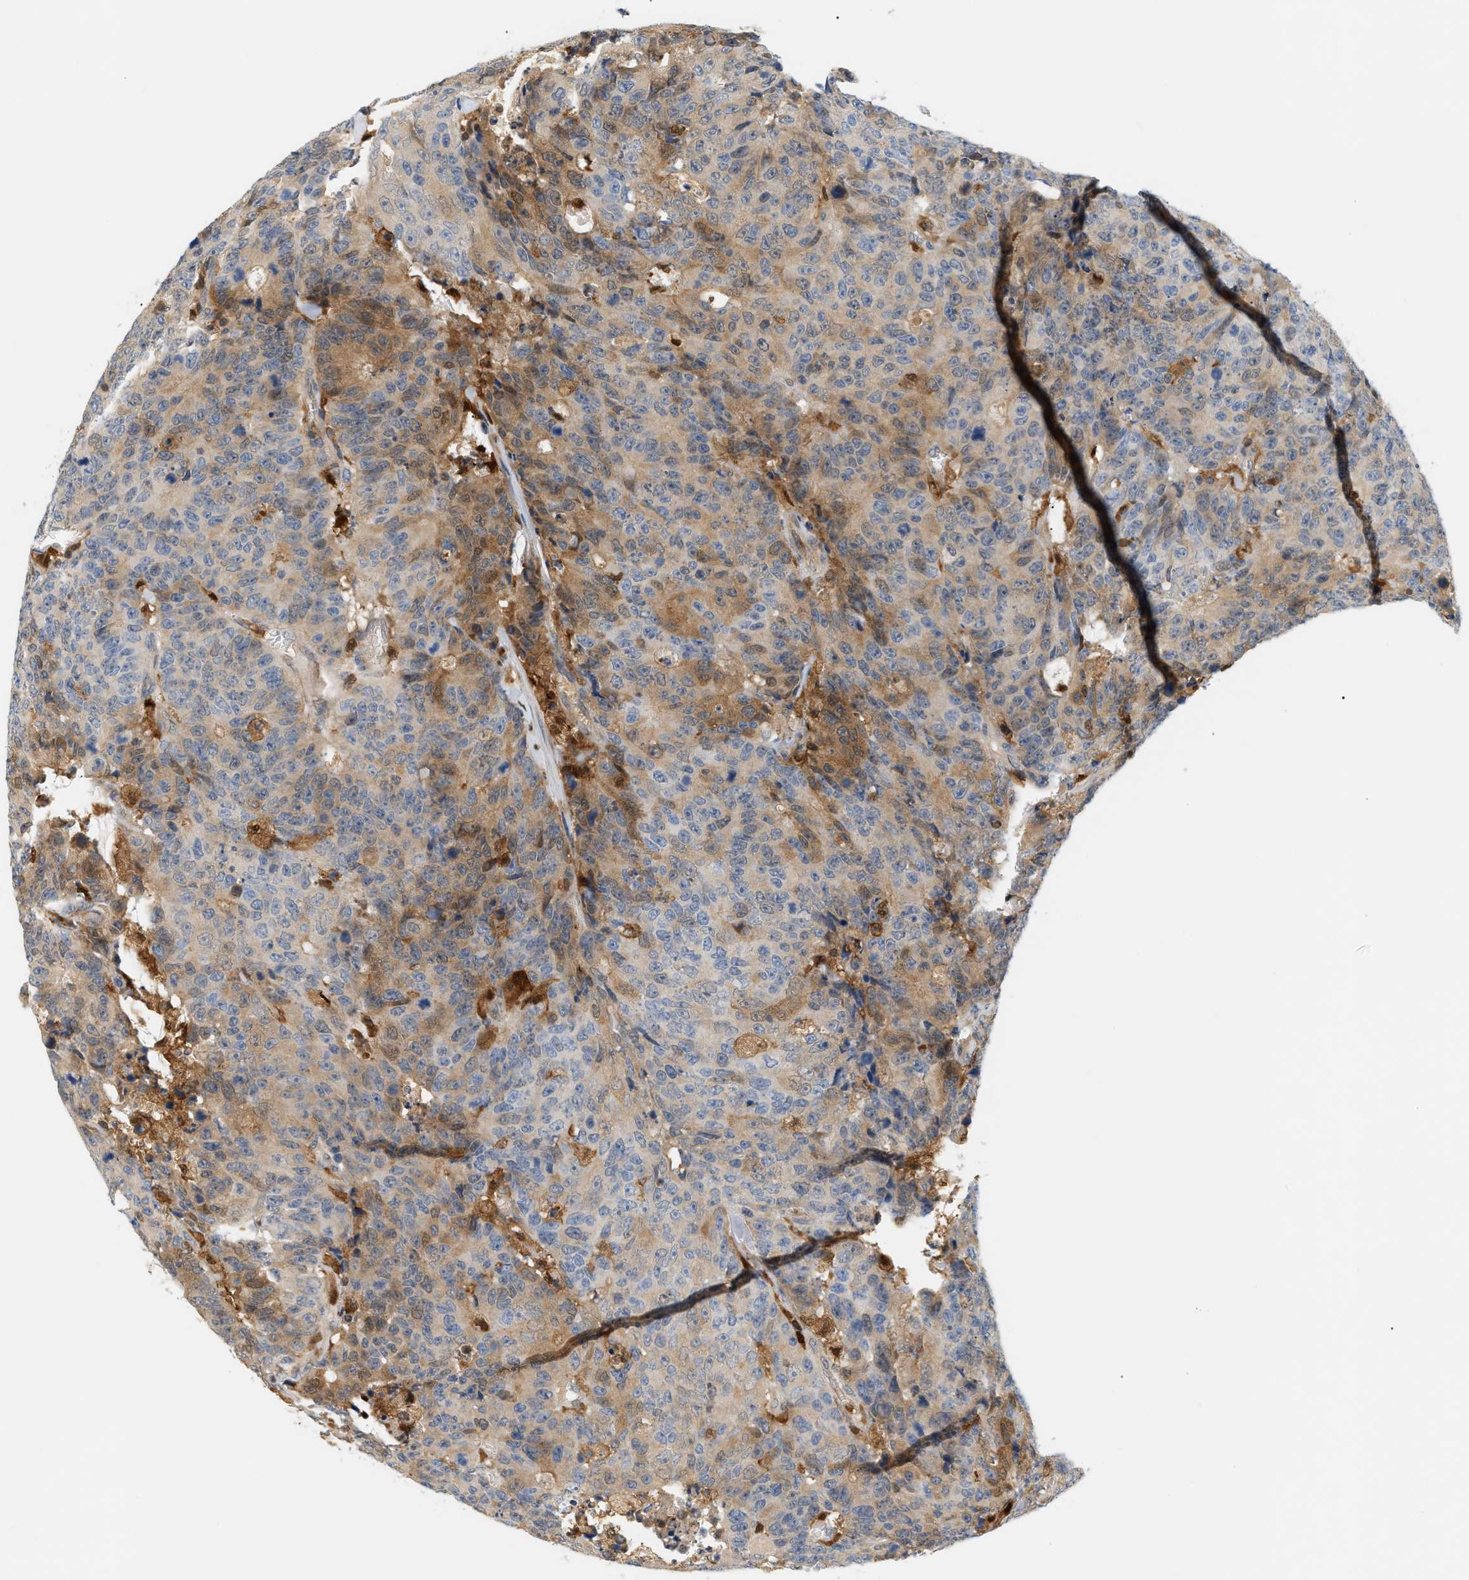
{"staining": {"intensity": "moderate", "quantity": "25%-75%", "location": "cytoplasmic/membranous"}, "tissue": "colorectal cancer", "cell_type": "Tumor cells", "image_type": "cancer", "snomed": [{"axis": "morphology", "description": "Adenocarcinoma, NOS"}, {"axis": "topography", "description": "Colon"}], "caption": "Protein staining of adenocarcinoma (colorectal) tissue shows moderate cytoplasmic/membranous staining in approximately 25%-75% of tumor cells. The staining is performed using DAB (3,3'-diaminobenzidine) brown chromogen to label protein expression. The nuclei are counter-stained blue using hematoxylin.", "gene": "PYCARD", "patient": {"sex": "female", "age": 86}}